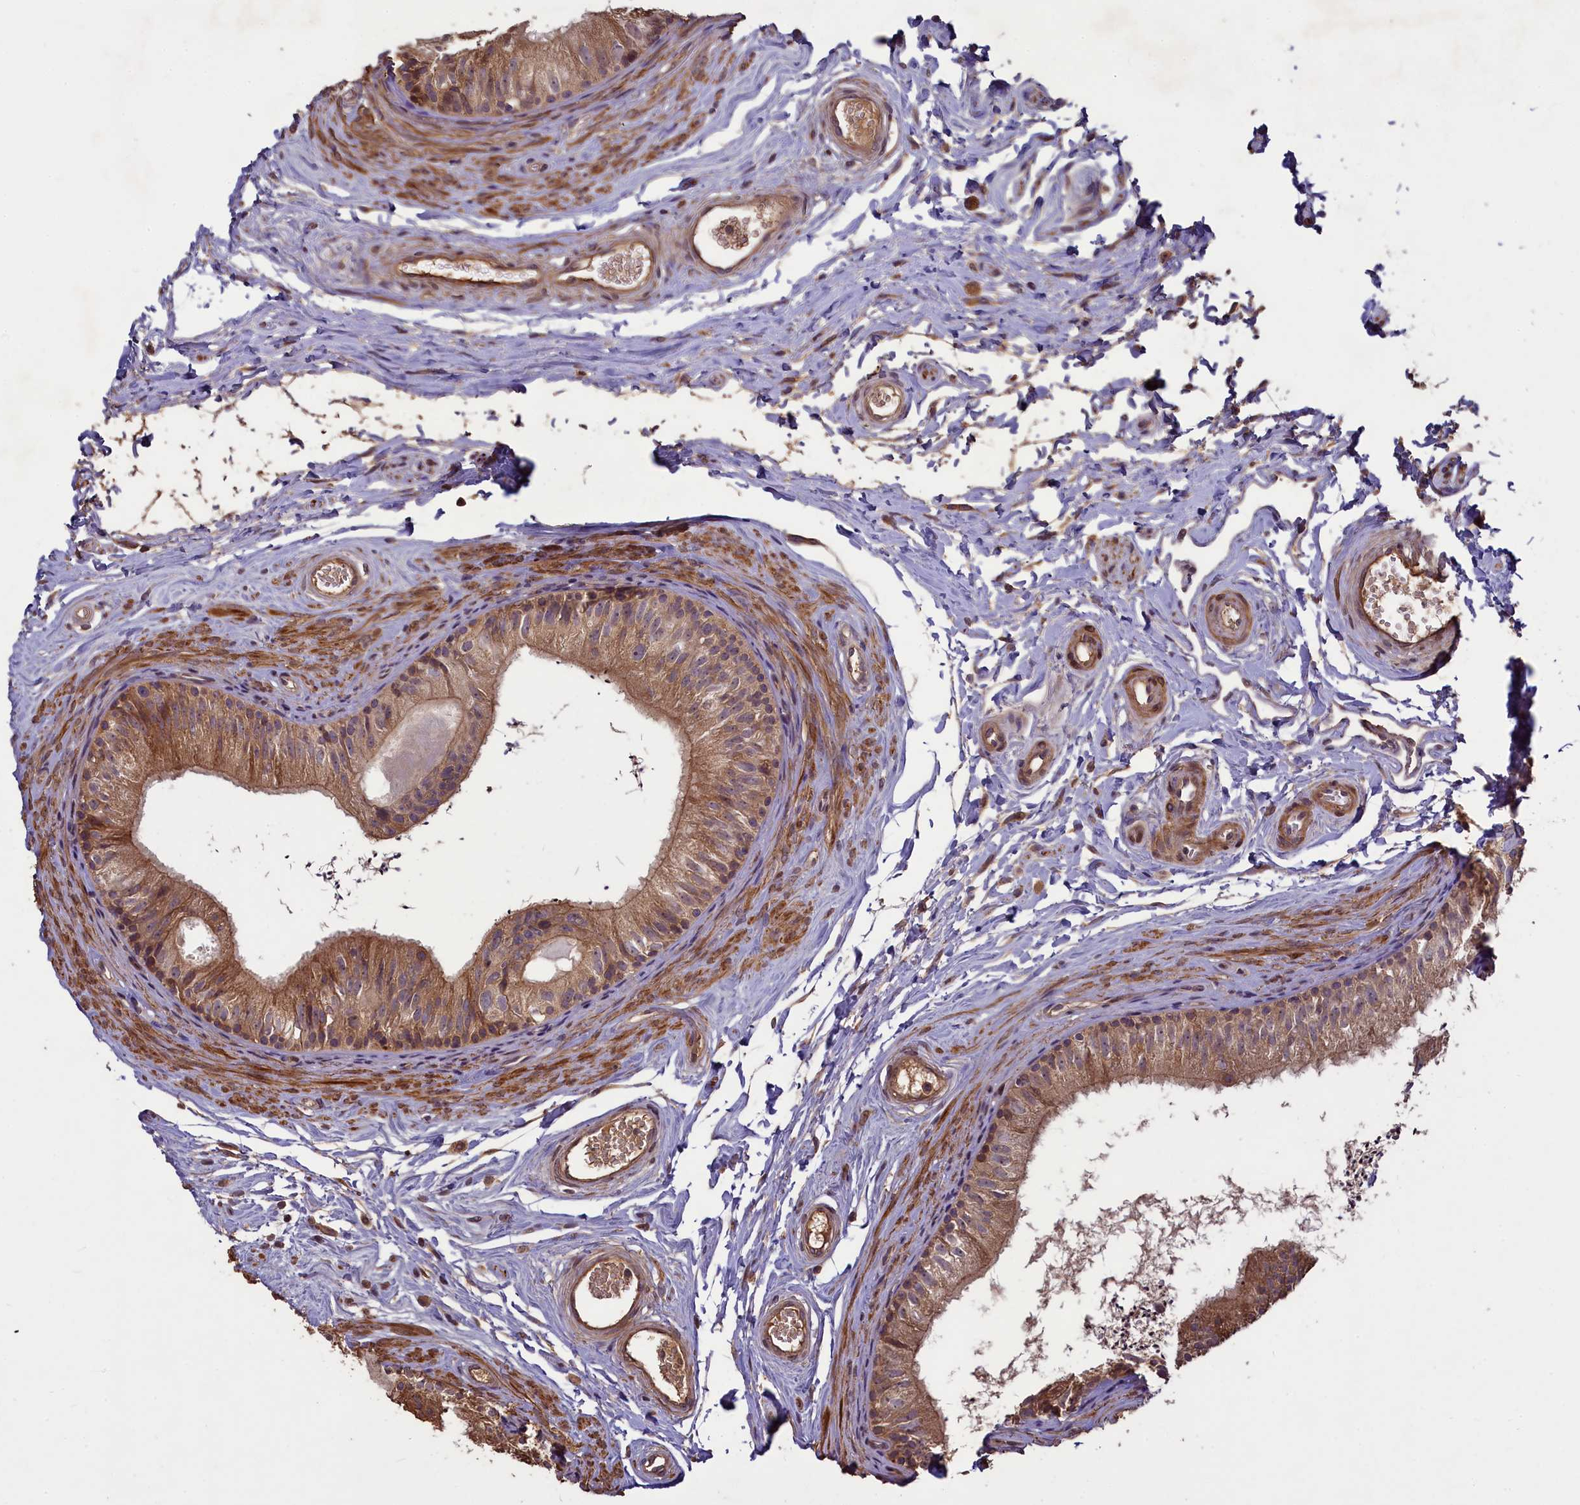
{"staining": {"intensity": "moderate", "quantity": ">75%", "location": "cytoplasmic/membranous"}, "tissue": "epididymis", "cell_type": "Glandular cells", "image_type": "normal", "snomed": [{"axis": "morphology", "description": "Normal tissue, NOS"}, {"axis": "topography", "description": "Epididymis"}], "caption": "Approximately >75% of glandular cells in normal human epididymis demonstrate moderate cytoplasmic/membranous protein expression as visualized by brown immunohistochemical staining.", "gene": "NUDT6", "patient": {"sex": "male", "age": 56}}